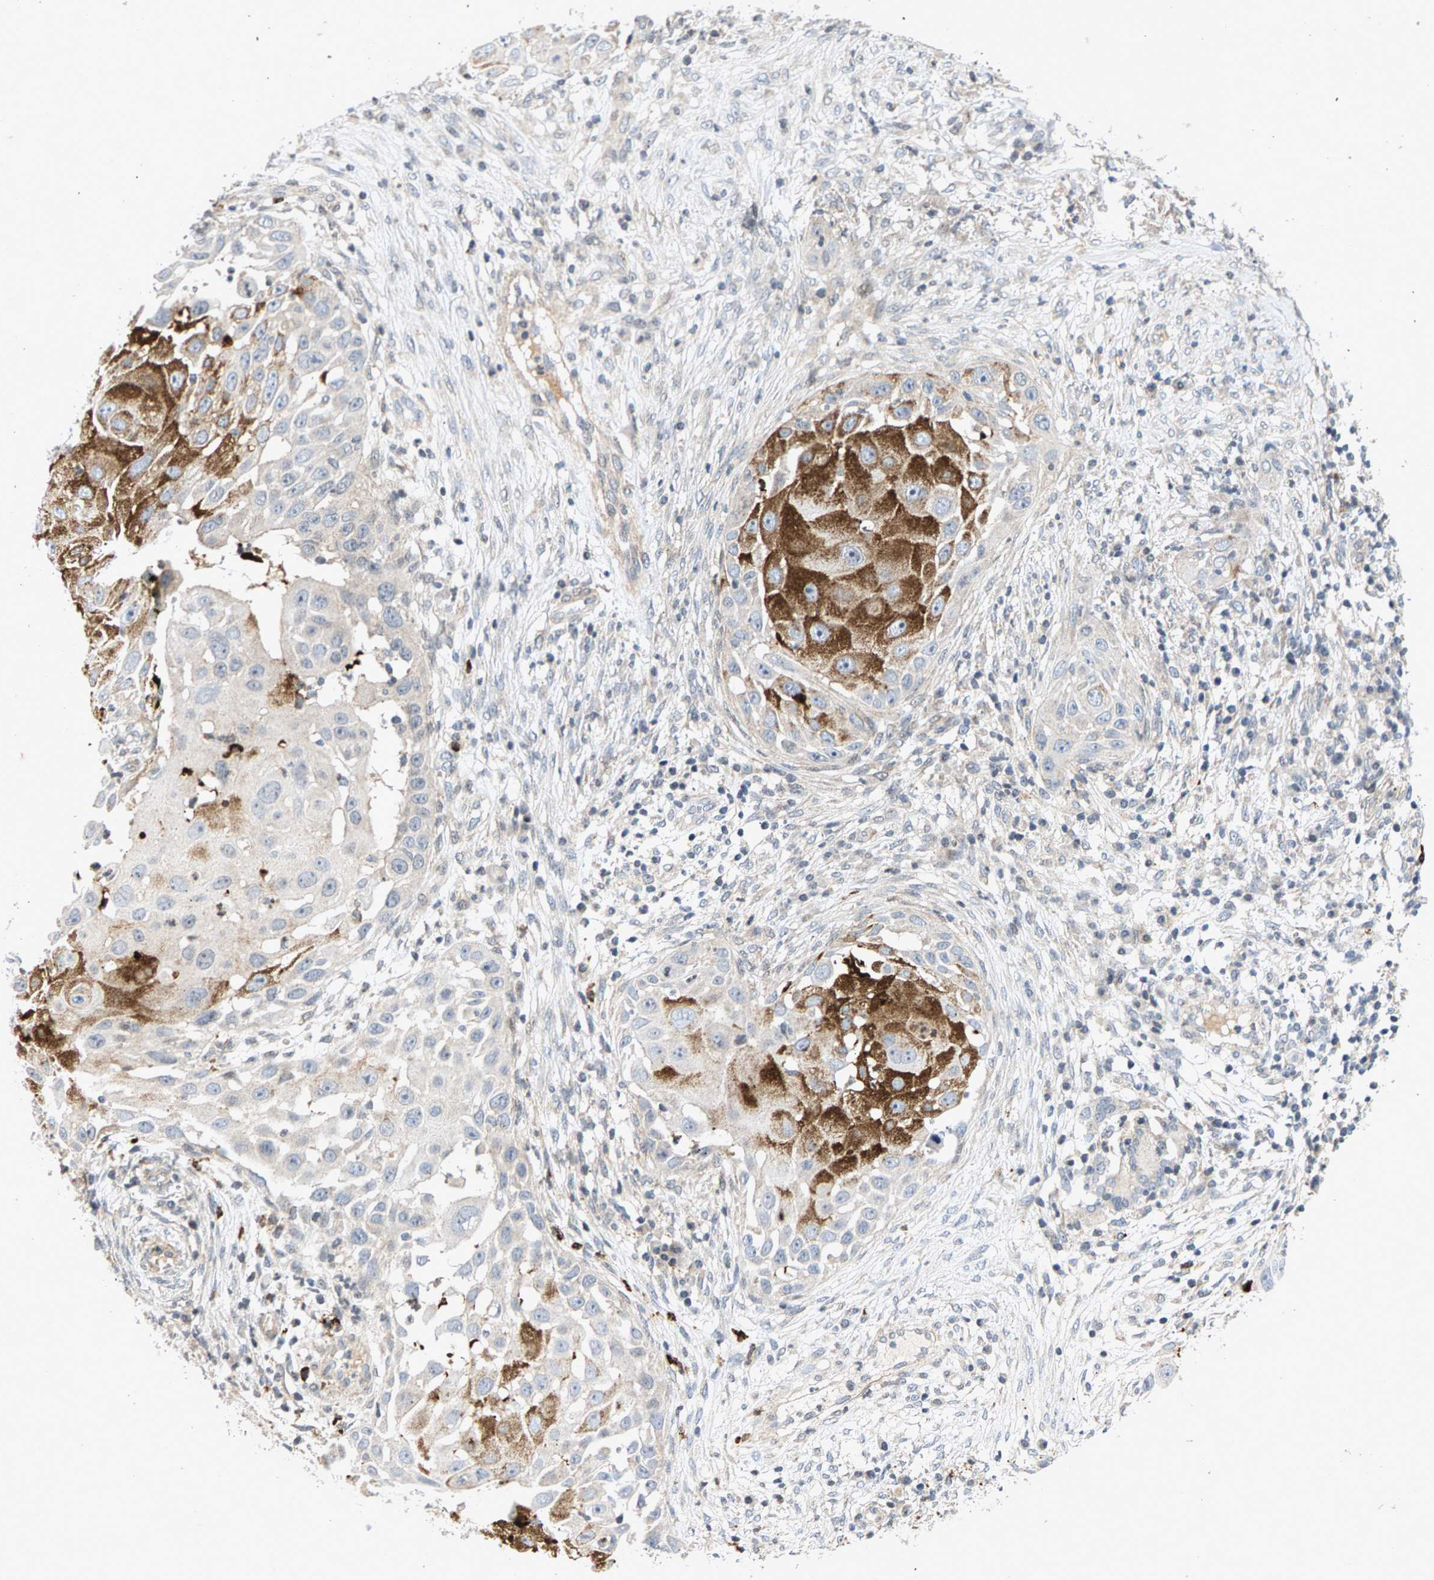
{"staining": {"intensity": "negative", "quantity": "none", "location": "none"}, "tissue": "skin cancer", "cell_type": "Tumor cells", "image_type": "cancer", "snomed": [{"axis": "morphology", "description": "Squamous cell carcinoma, NOS"}, {"axis": "topography", "description": "Skin"}], "caption": "DAB immunohistochemical staining of skin cancer demonstrates no significant staining in tumor cells.", "gene": "ZPR1", "patient": {"sex": "female", "age": 44}}